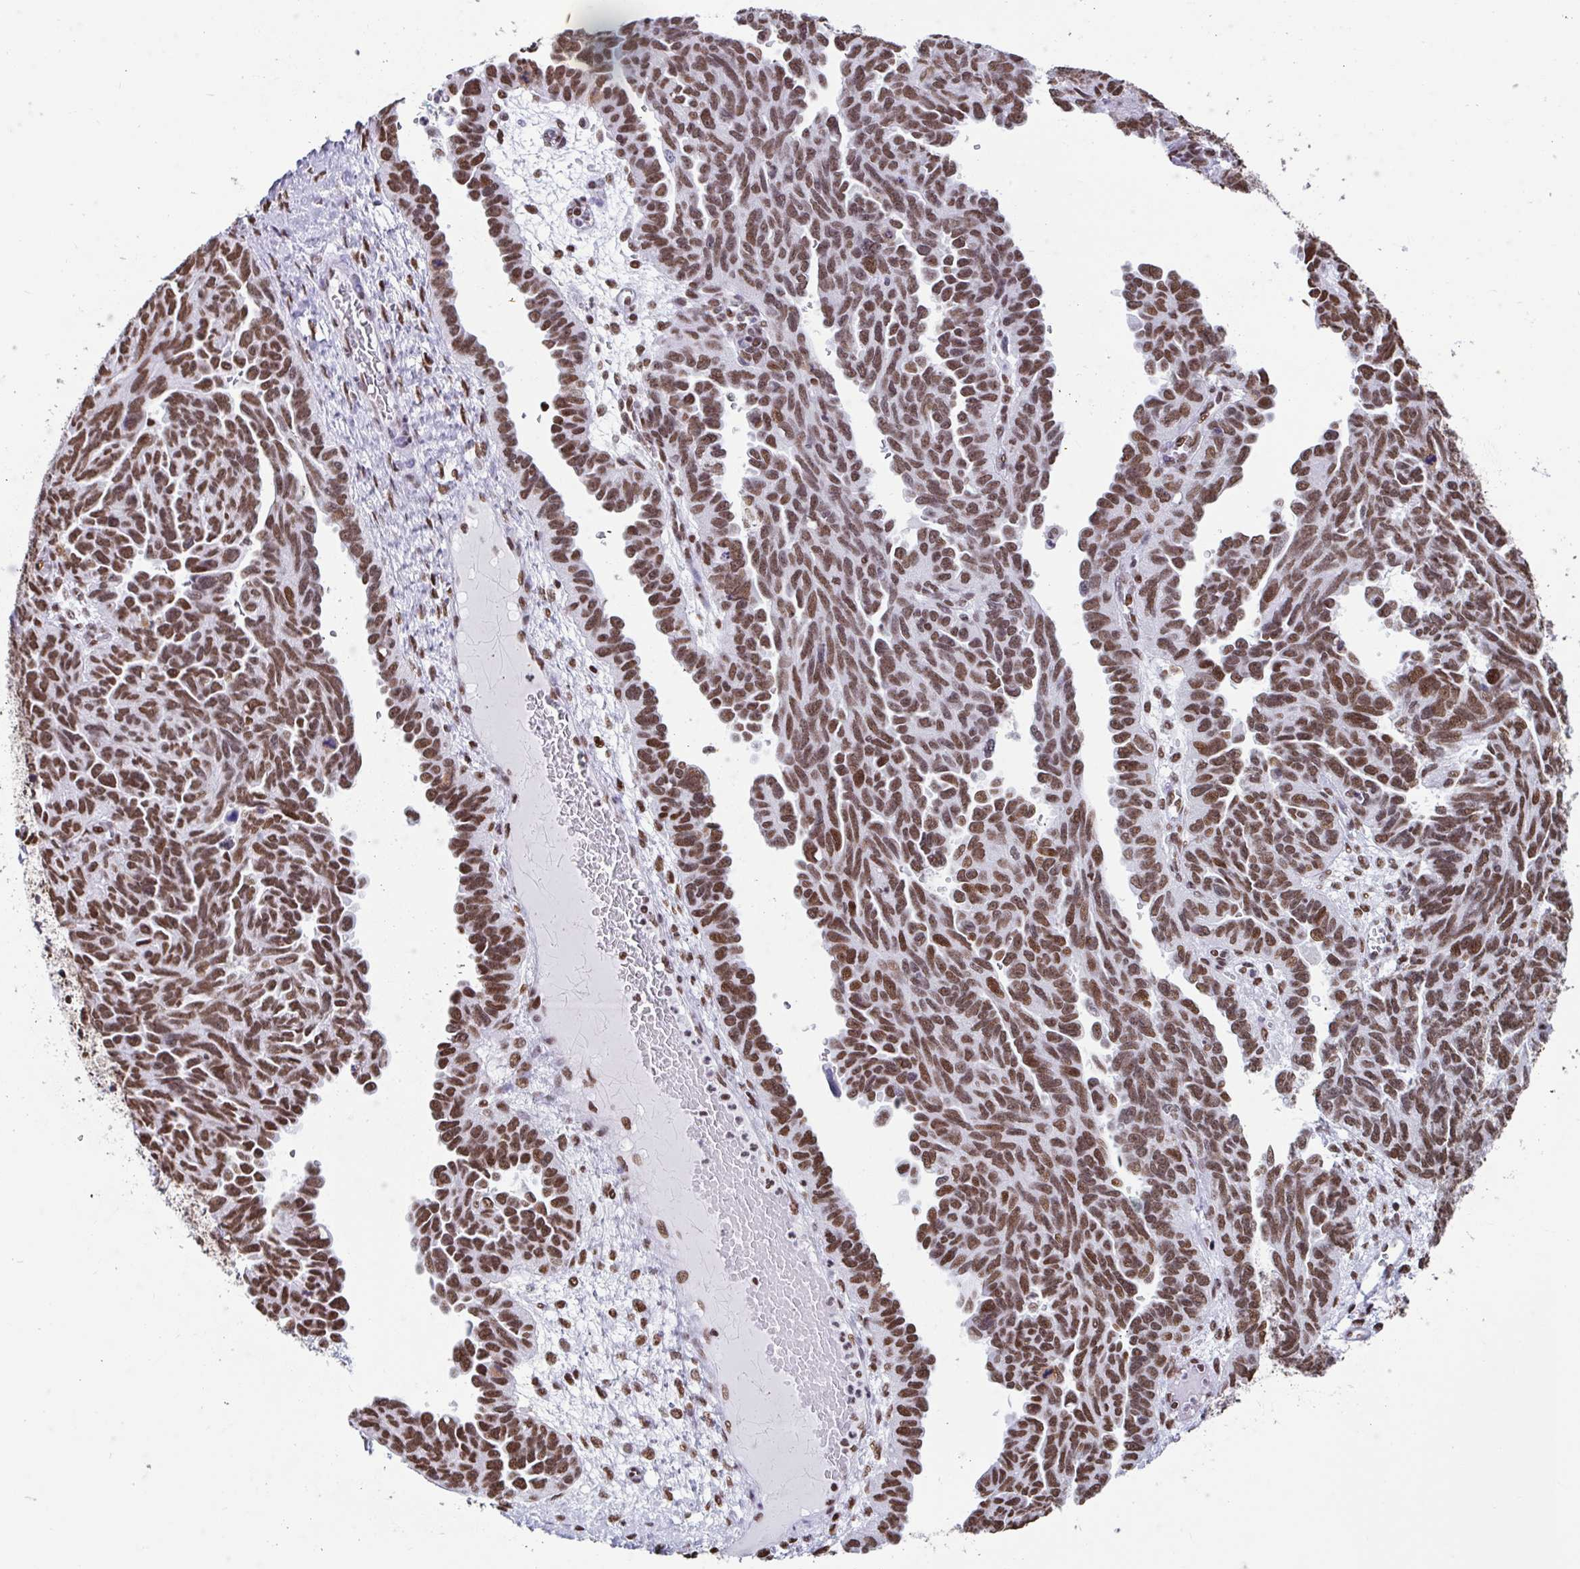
{"staining": {"intensity": "moderate", "quantity": ">75%", "location": "nuclear"}, "tissue": "ovarian cancer", "cell_type": "Tumor cells", "image_type": "cancer", "snomed": [{"axis": "morphology", "description": "Cystadenocarcinoma, serous, NOS"}, {"axis": "topography", "description": "Ovary"}], "caption": "Immunohistochemistry (IHC) micrograph of neoplastic tissue: serous cystadenocarcinoma (ovarian) stained using immunohistochemistry shows medium levels of moderate protein expression localized specifically in the nuclear of tumor cells, appearing as a nuclear brown color.", "gene": "KHDRBS1", "patient": {"sex": "female", "age": 64}}